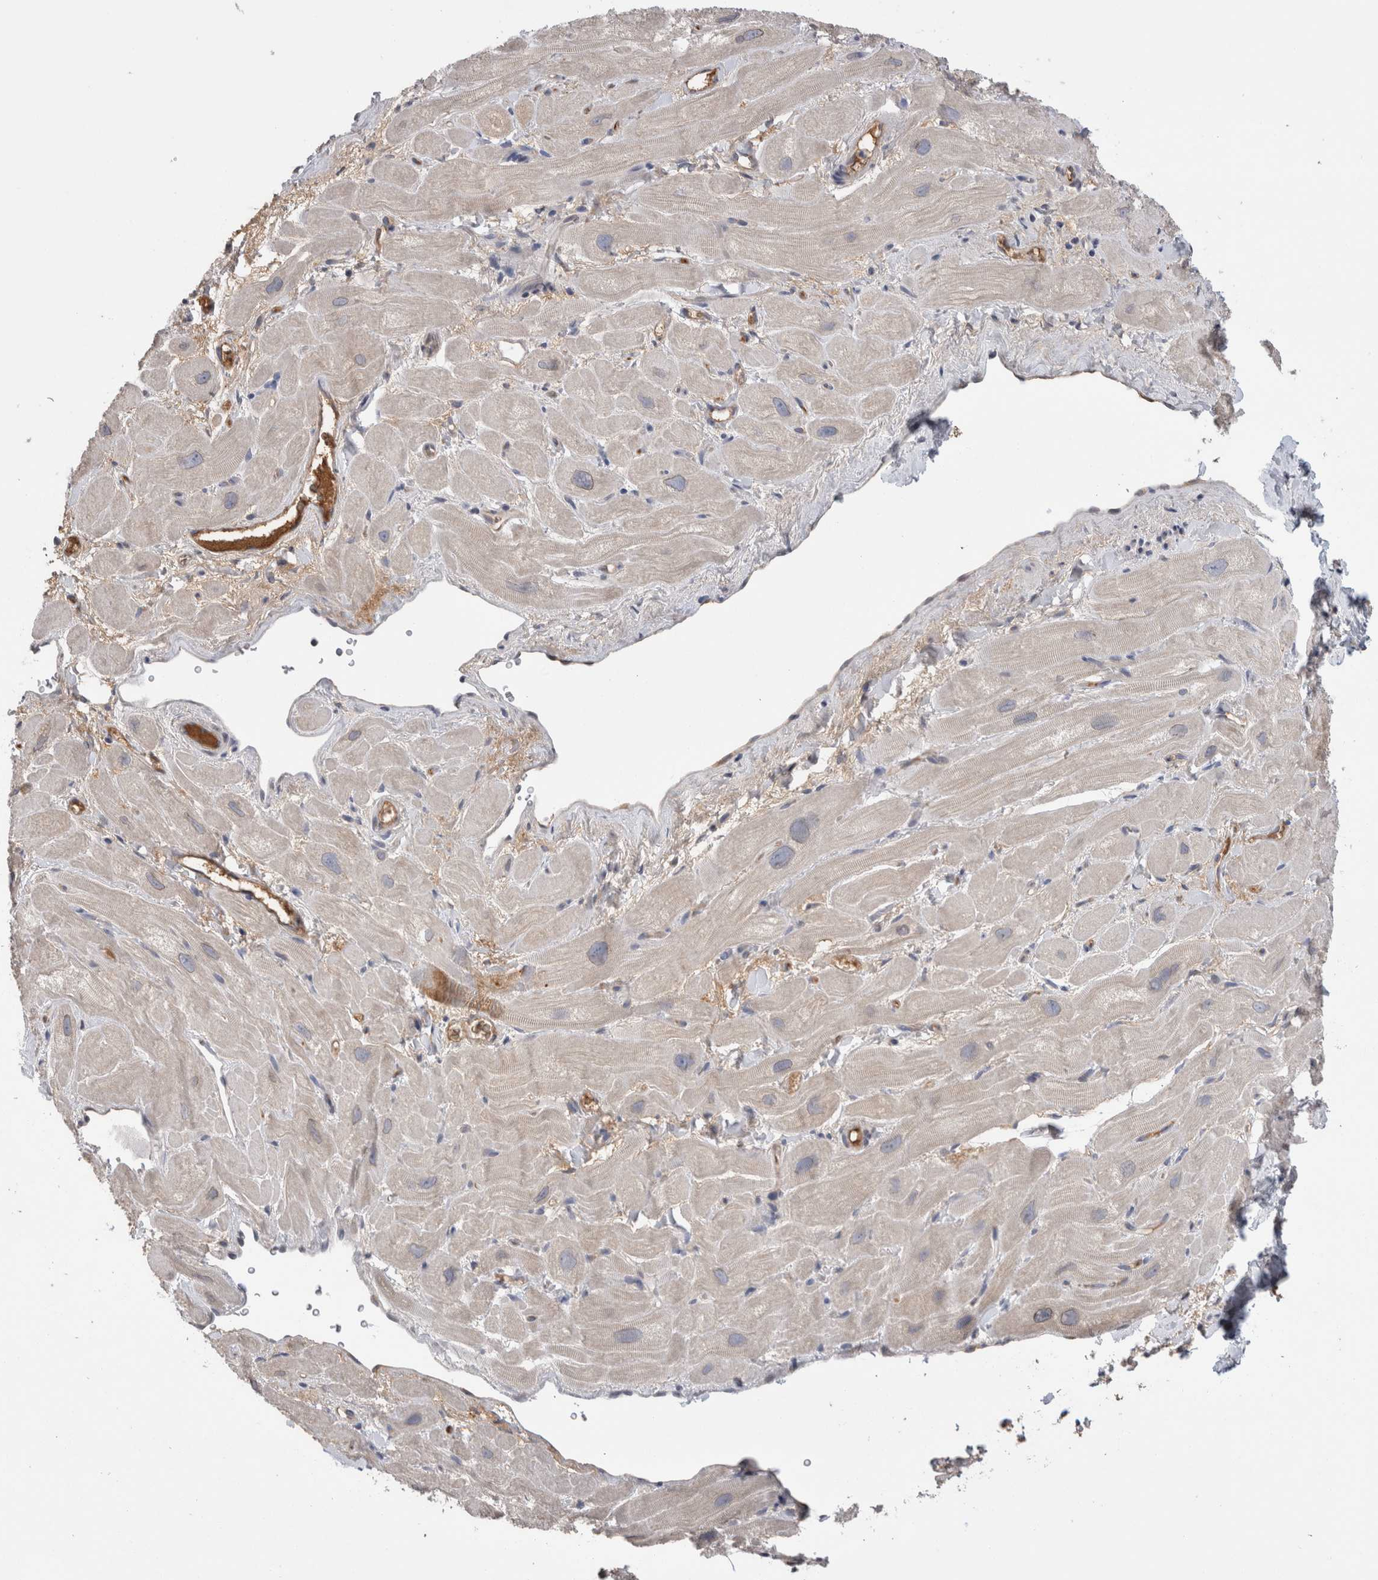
{"staining": {"intensity": "negative", "quantity": "none", "location": "none"}, "tissue": "heart muscle", "cell_type": "Cardiomyocytes", "image_type": "normal", "snomed": [{"axis": "morphology", "description": "Normal tissue, NOS"}, {"axis": "topography", "description": "Heart"}], "caption": "IHC of benign human heart muscle exhibits no expression in cardiomyocytes.", "gene": "PPP3CC", "patient": {"sex": "male", "age": 49}}